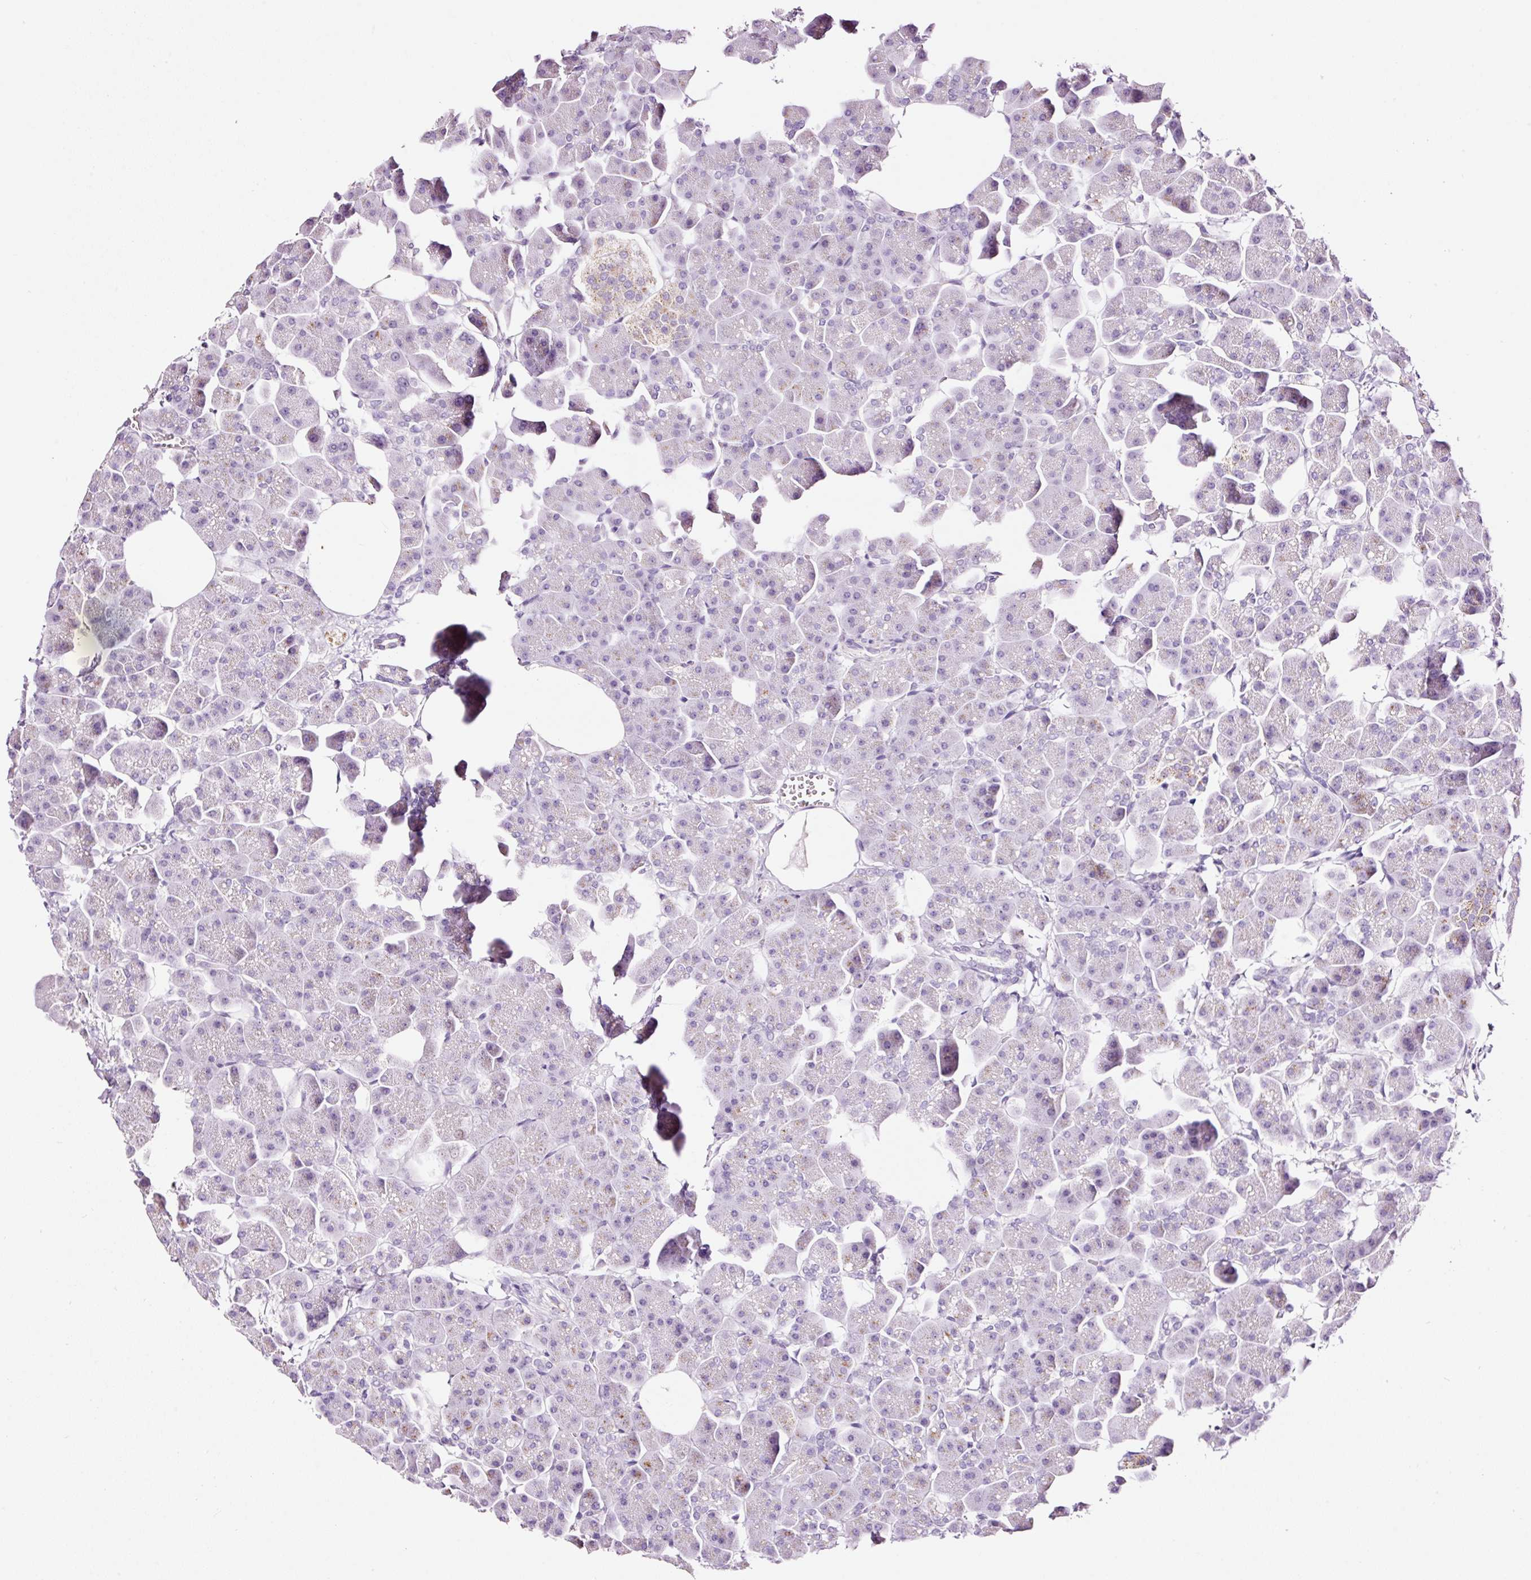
{"staining": {"intensity": "negative", "quantity": "none", "location": "none"}, "tissue": "pancreas", "cell_type": "Exocrine glandular cells", "image_type": "normal", "snomed": [{"axis": "morphology", "description": "Normal tissue, NOS"}, {"axis": "topography", "description": "Pancreas"}], "caption": "This is an immunohistochemistry histopathology image of unremarkable human pancreas. There is no staining in exocrine glandular cells.", "gene": "RTF2", "patient": {"sex": "male", "age": 35}}